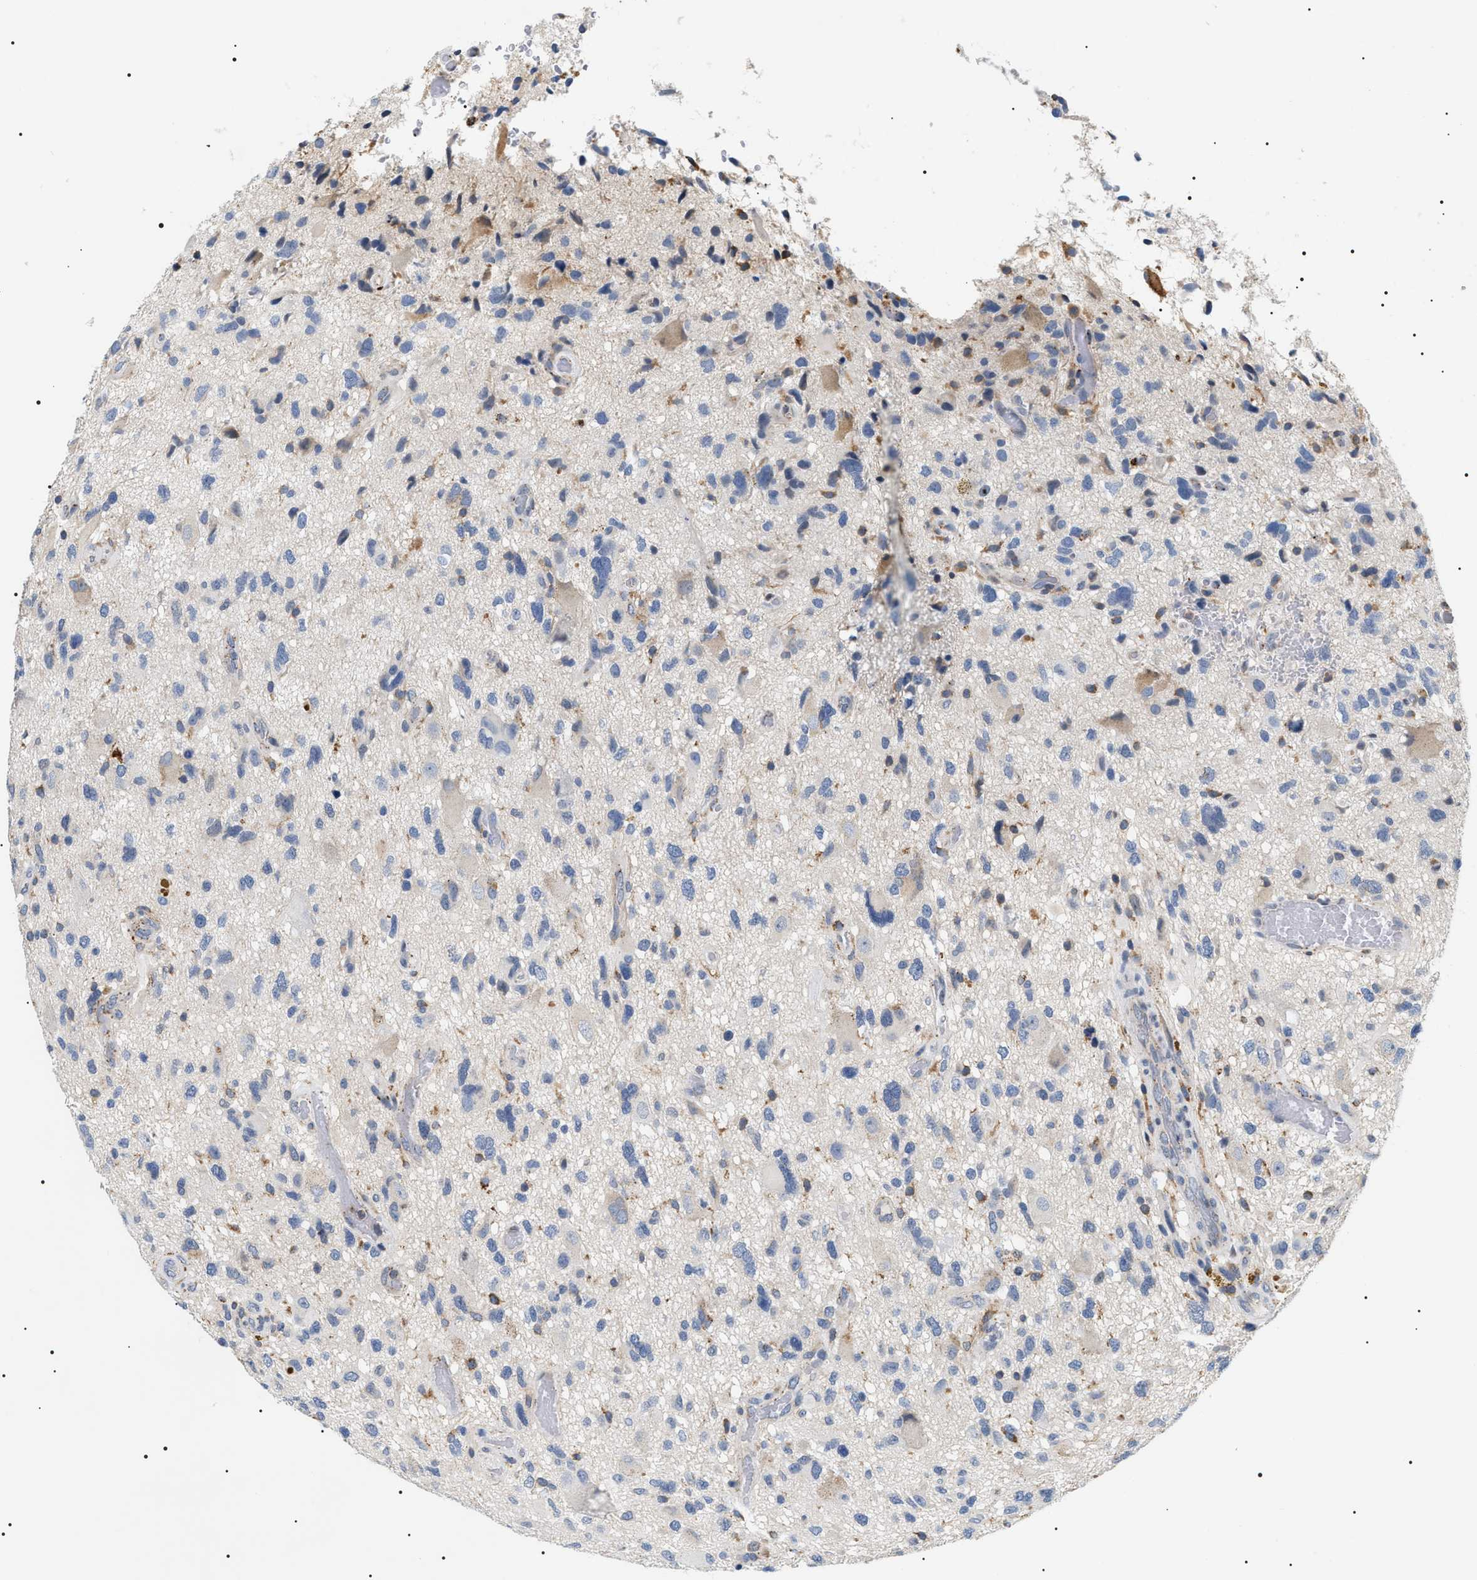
{"staining": {"intensity": "weak", "quantity": "<25%", "location": "cytoplasmic/membranous"}, "tissue": "glioma", "cell_type": "Tumor cells", "image_type": "cancer", "snomed": [{"axis": "morphology", "description": "Glioma, malignant, High grade"}, {"axis": "topography", "description": "Brain"}], "caption": "DAB (3,3'-diaminobenzidine) immunohistochemical staining of glioma exhibits no significant positivity in tumor cells.", "gene": "HSD17B11", "patient": {"sex": "male", "age": 33}}